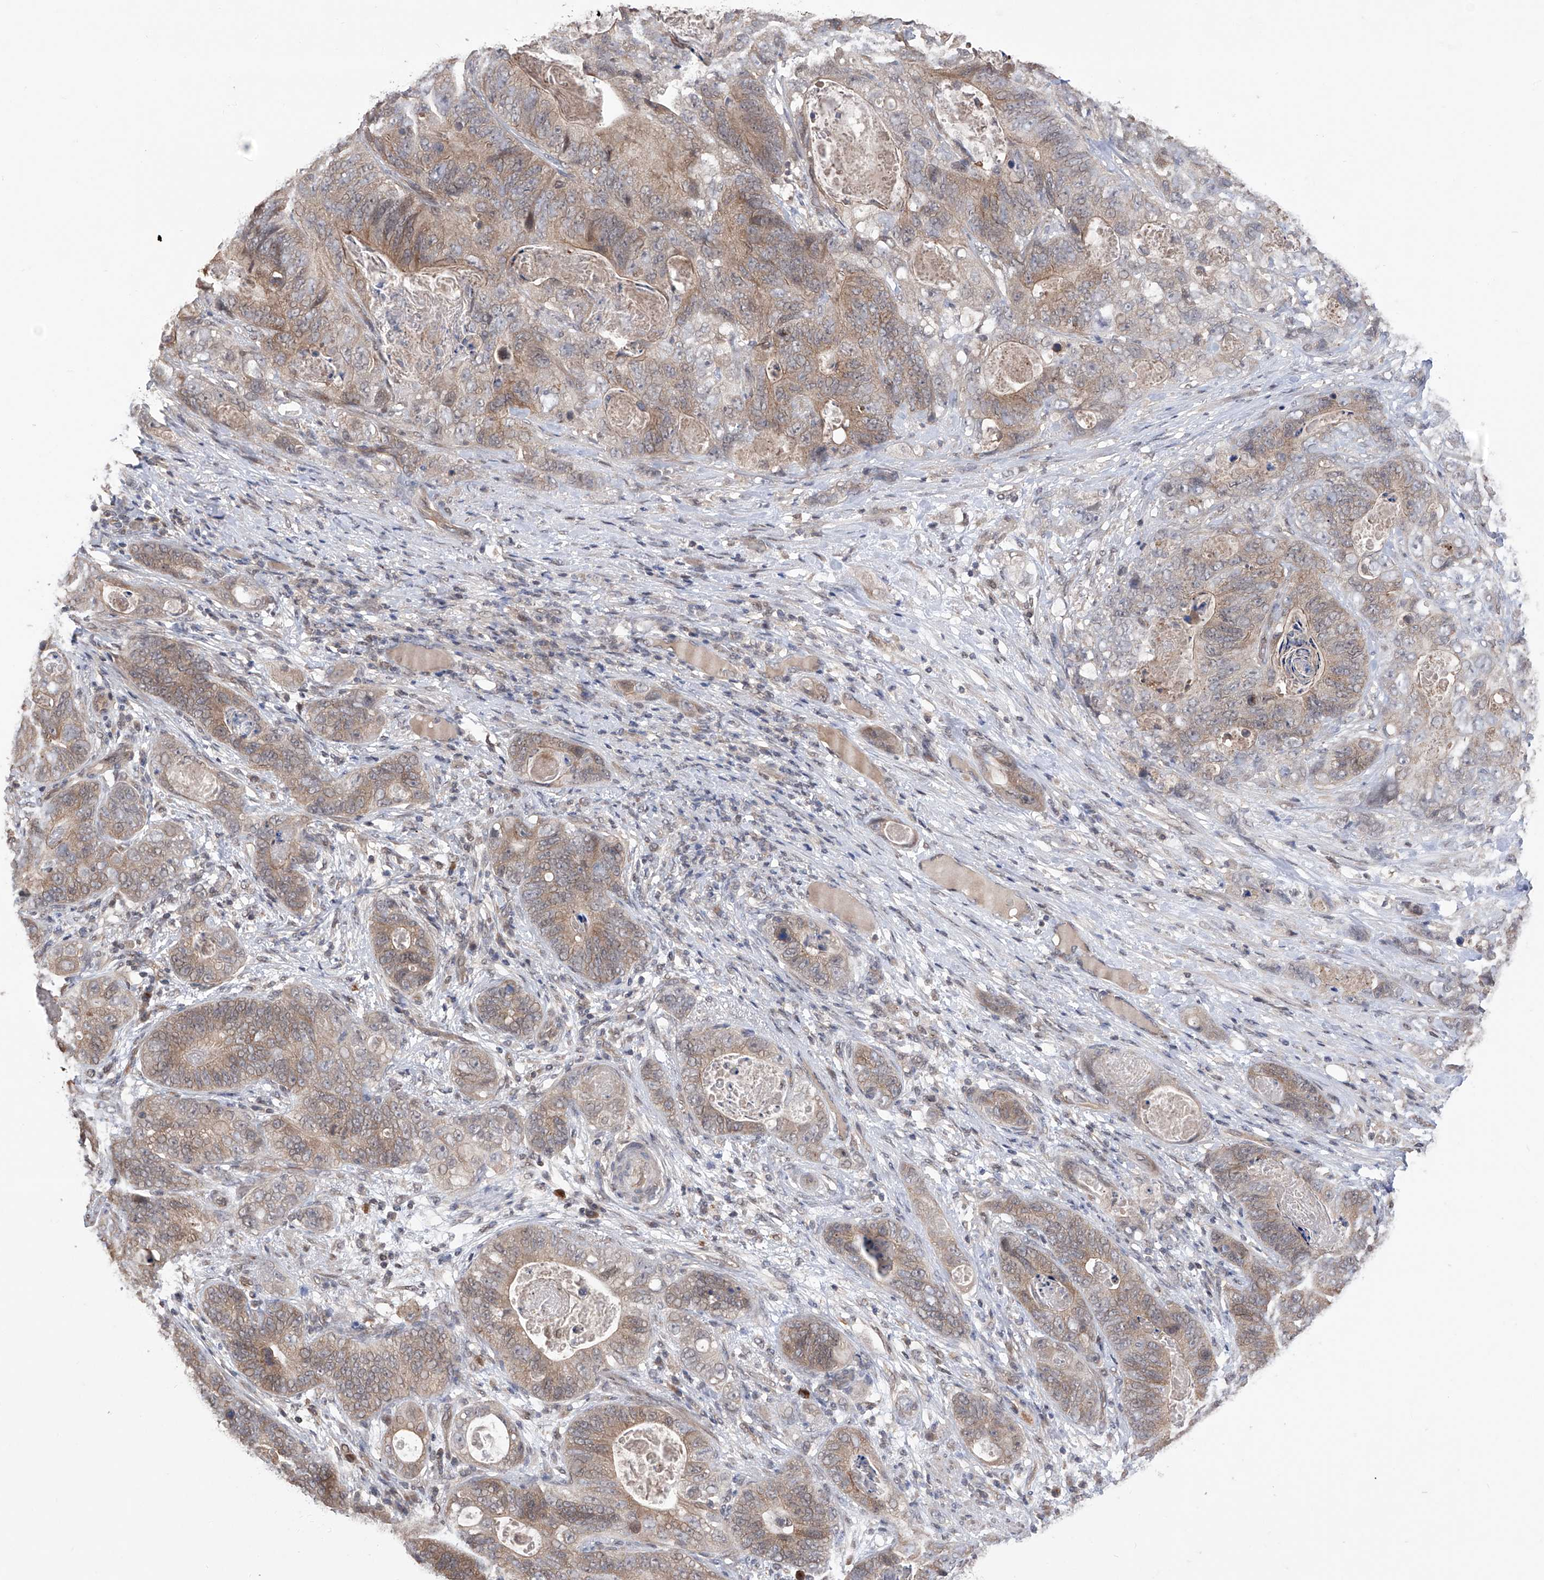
{"staining": {"intensity": "weak", "quantity": "25%-75%", "location": "cytoplasmic/membranous"}, "tissue": "stomach cancer", "cell_type": "Tumor cells", "image_type": "cancer", "snomed": [{"axis": "morphology", "description": "Normal tissue, NOS"}, {"axis": "morphology", "description": "Adenocarcinoma, NOS"}, {"axis": "topography", "description": "Stomach"}], "caption": "Adenocarcinoma (stomach) stained for a protein reveals weak cytoplasmic/membranous positivity in tumor cells.", "gene": "LYSMD4", "patient": {"sex": "female", "age": 89}}